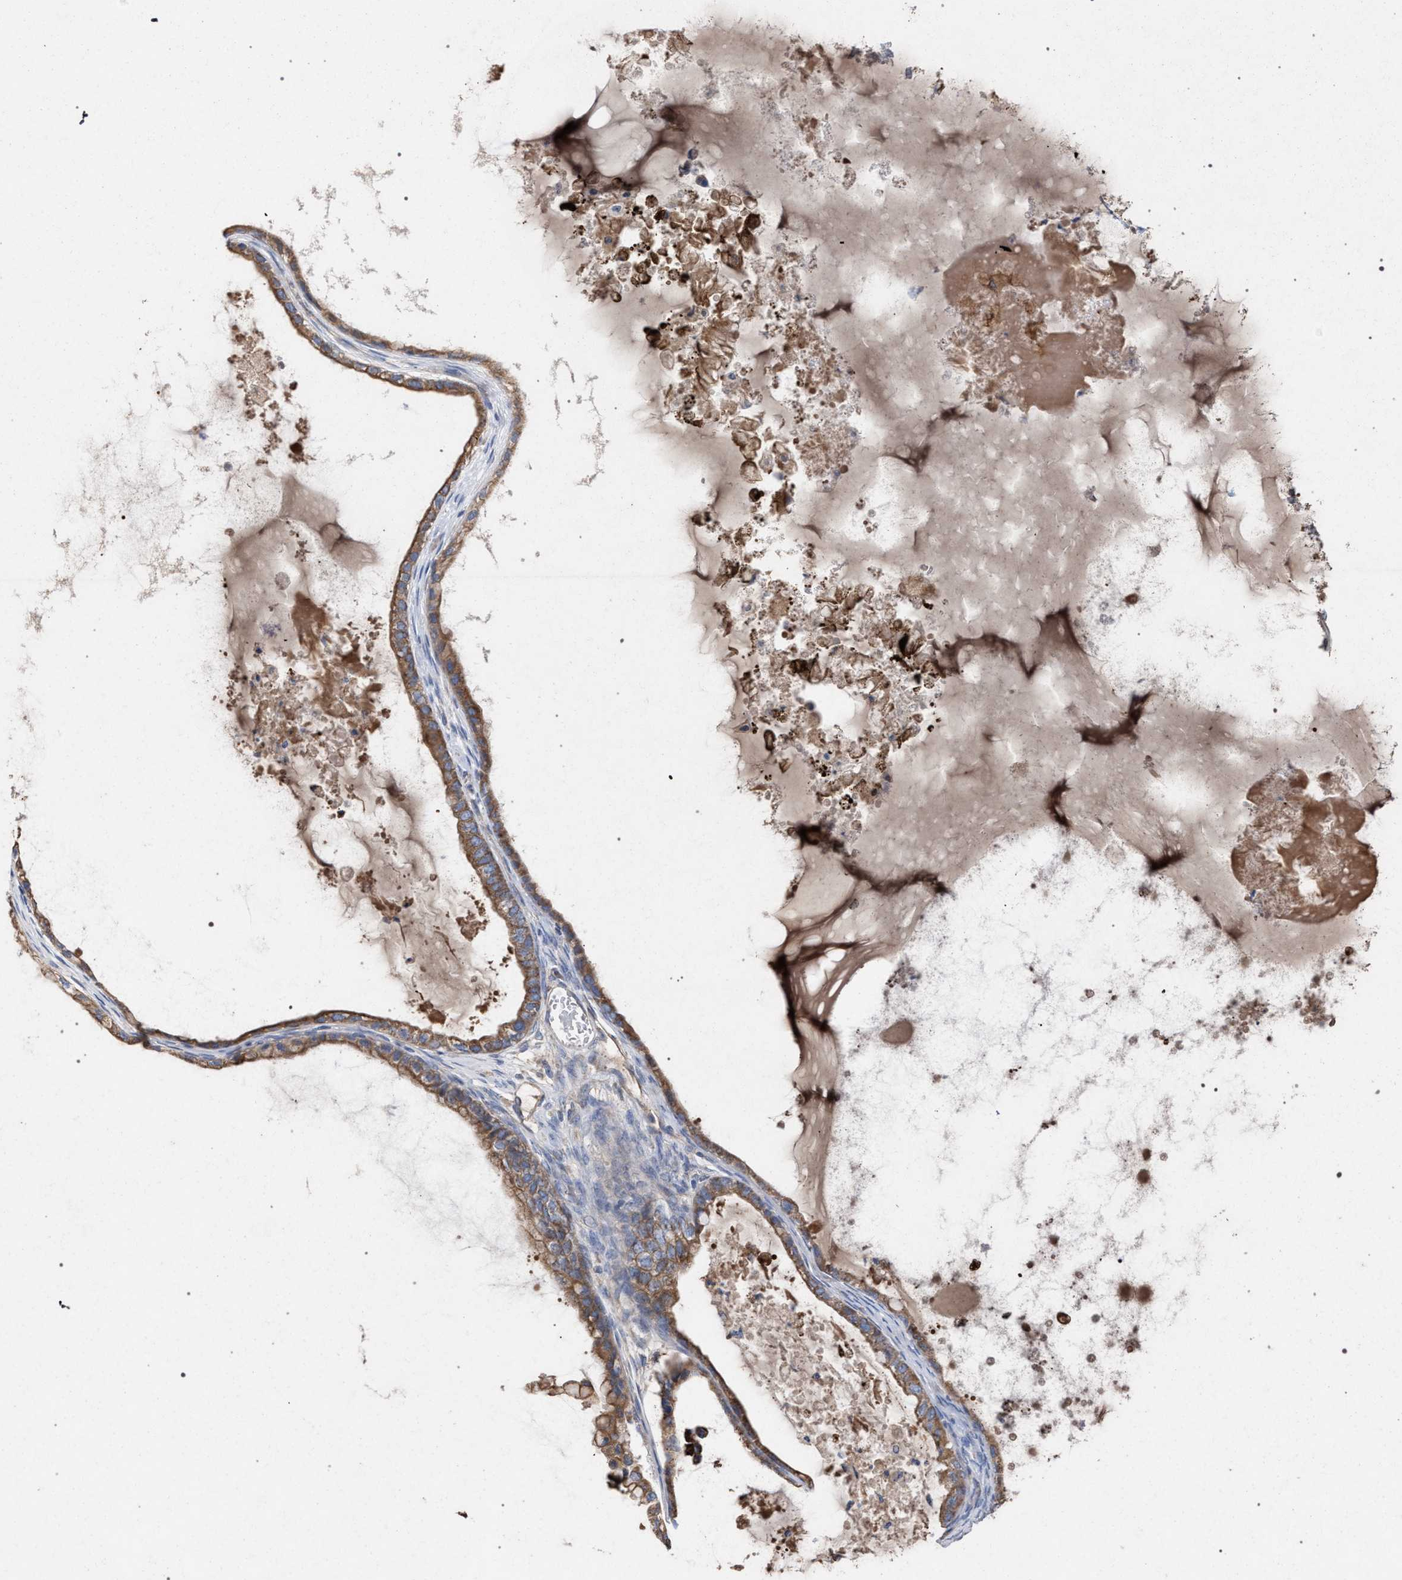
{"staining": {"intensity": "moderate", "quantity": ">75%", "location": "cytoplasmic/membranous"}, "tissue": "ovarian cancer", "cell_type": "Tumor cells", "image_type": "cancer", "snomed": [{"axis": "morphology", "description": "Cystadenocarcinoma, mucinous, NOS"}, {"axis": "topography", "description": "Ovary"}], "caption": "Mucinous cystadenocarcinoma (ovarian) stained with a brown dye demonstrates moderate cytoplasmic/membranous positive staining in about >75% of tumor cells.", "gene": "BCL2L12", "patient": {"sex": "female", "age": 80}}